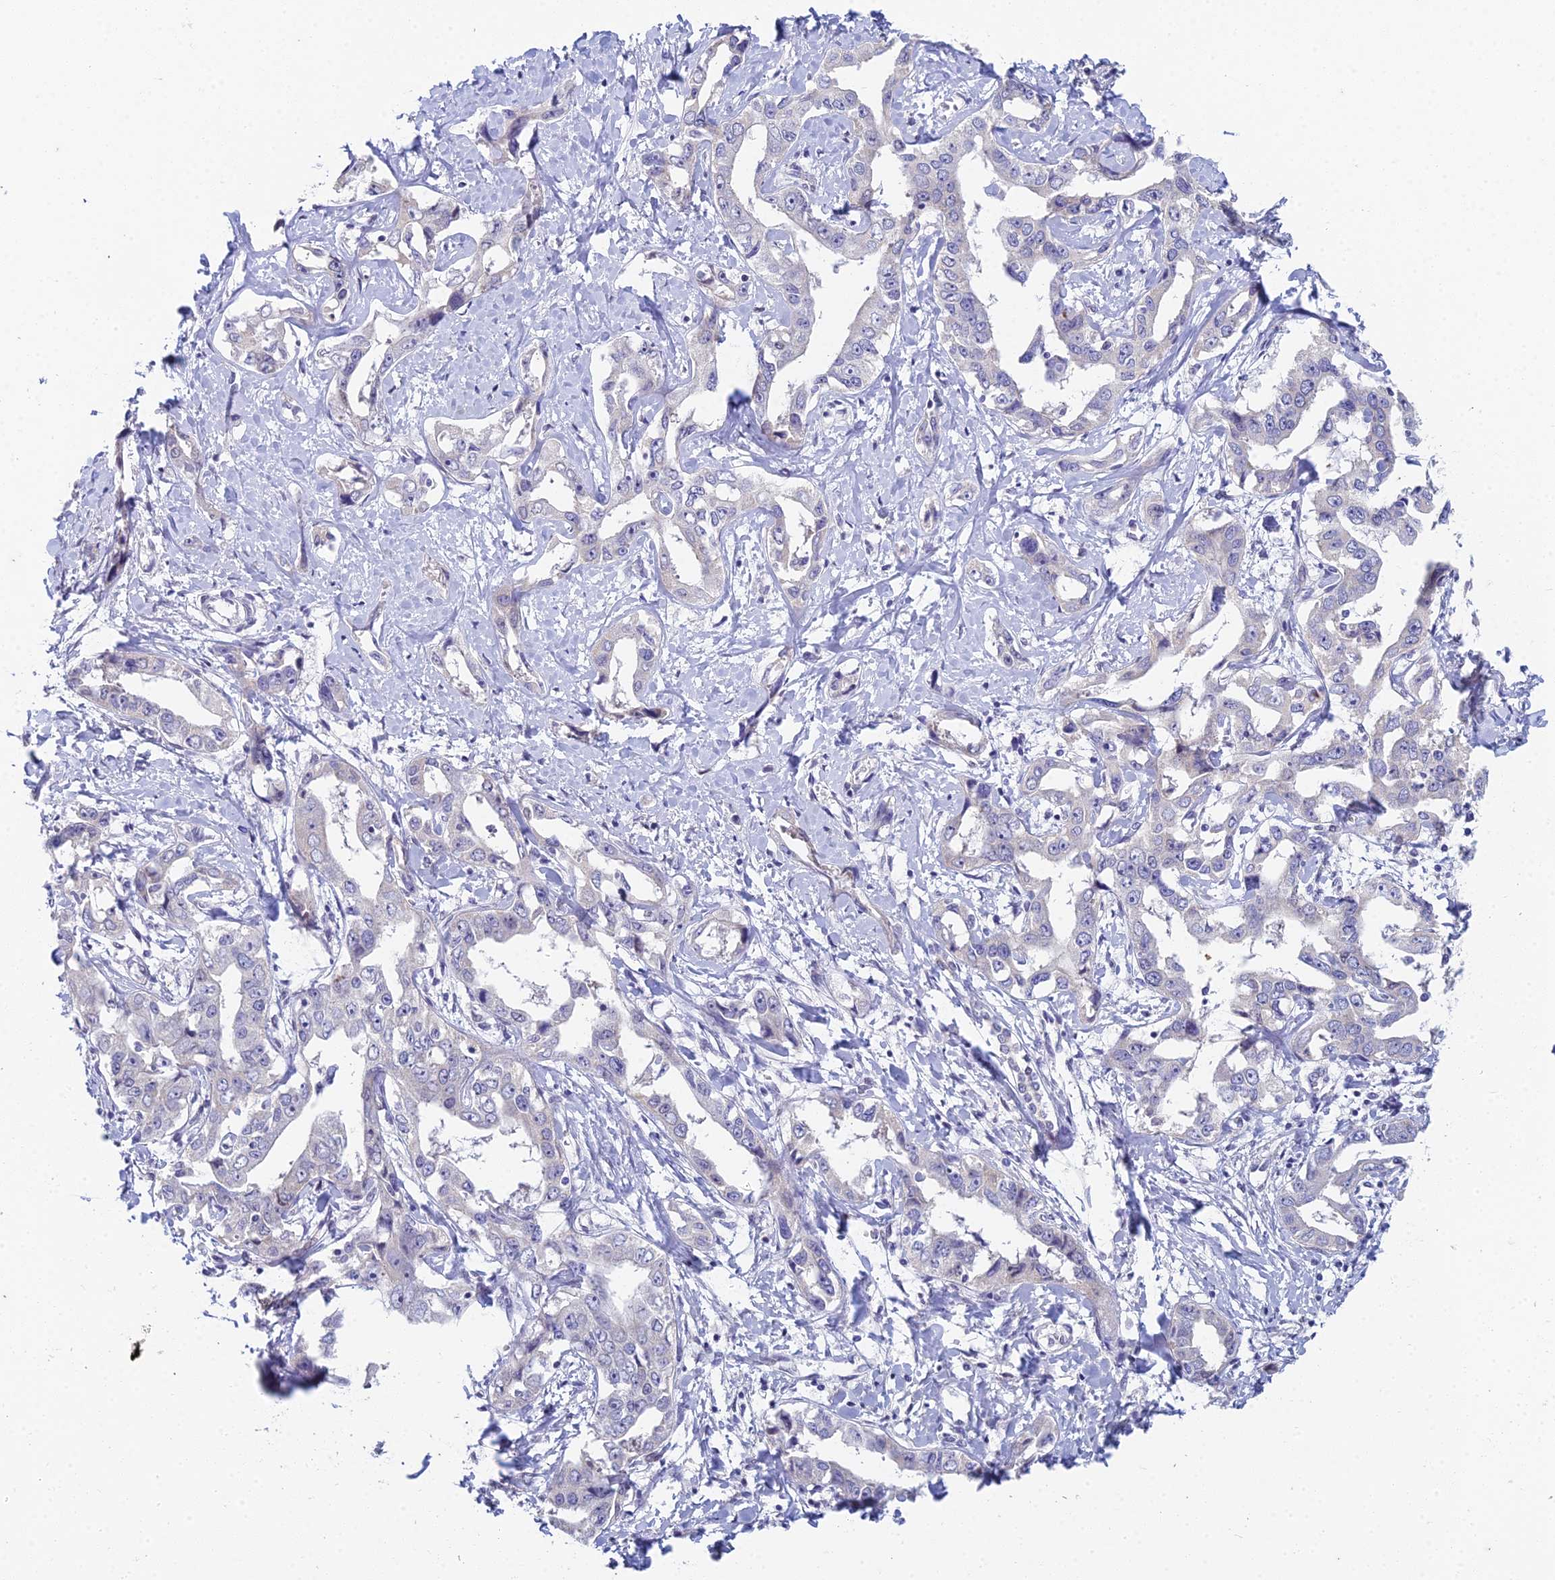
{"staining": {"intensity": "negative", "quantity": "none", "location": "none"}, "tissue": "liver cancer", "cell_type": "Tumor cells", "image_type": "cancer", "snomed": [{"axis": "morphology", "description": "Cholangiocarcinoma"}, {"axis": "topography", "description": "Liver"}], "caption": "High magnification brightfield microscopy of liver cancer stained with DAB (brown) and counterstained with hematoxylin (blue): tumor cells show no significant staining. Nuclei are stained in blue.", "gene": "EEF2KMT", "patient": {"sex": "male", "age": 59}}